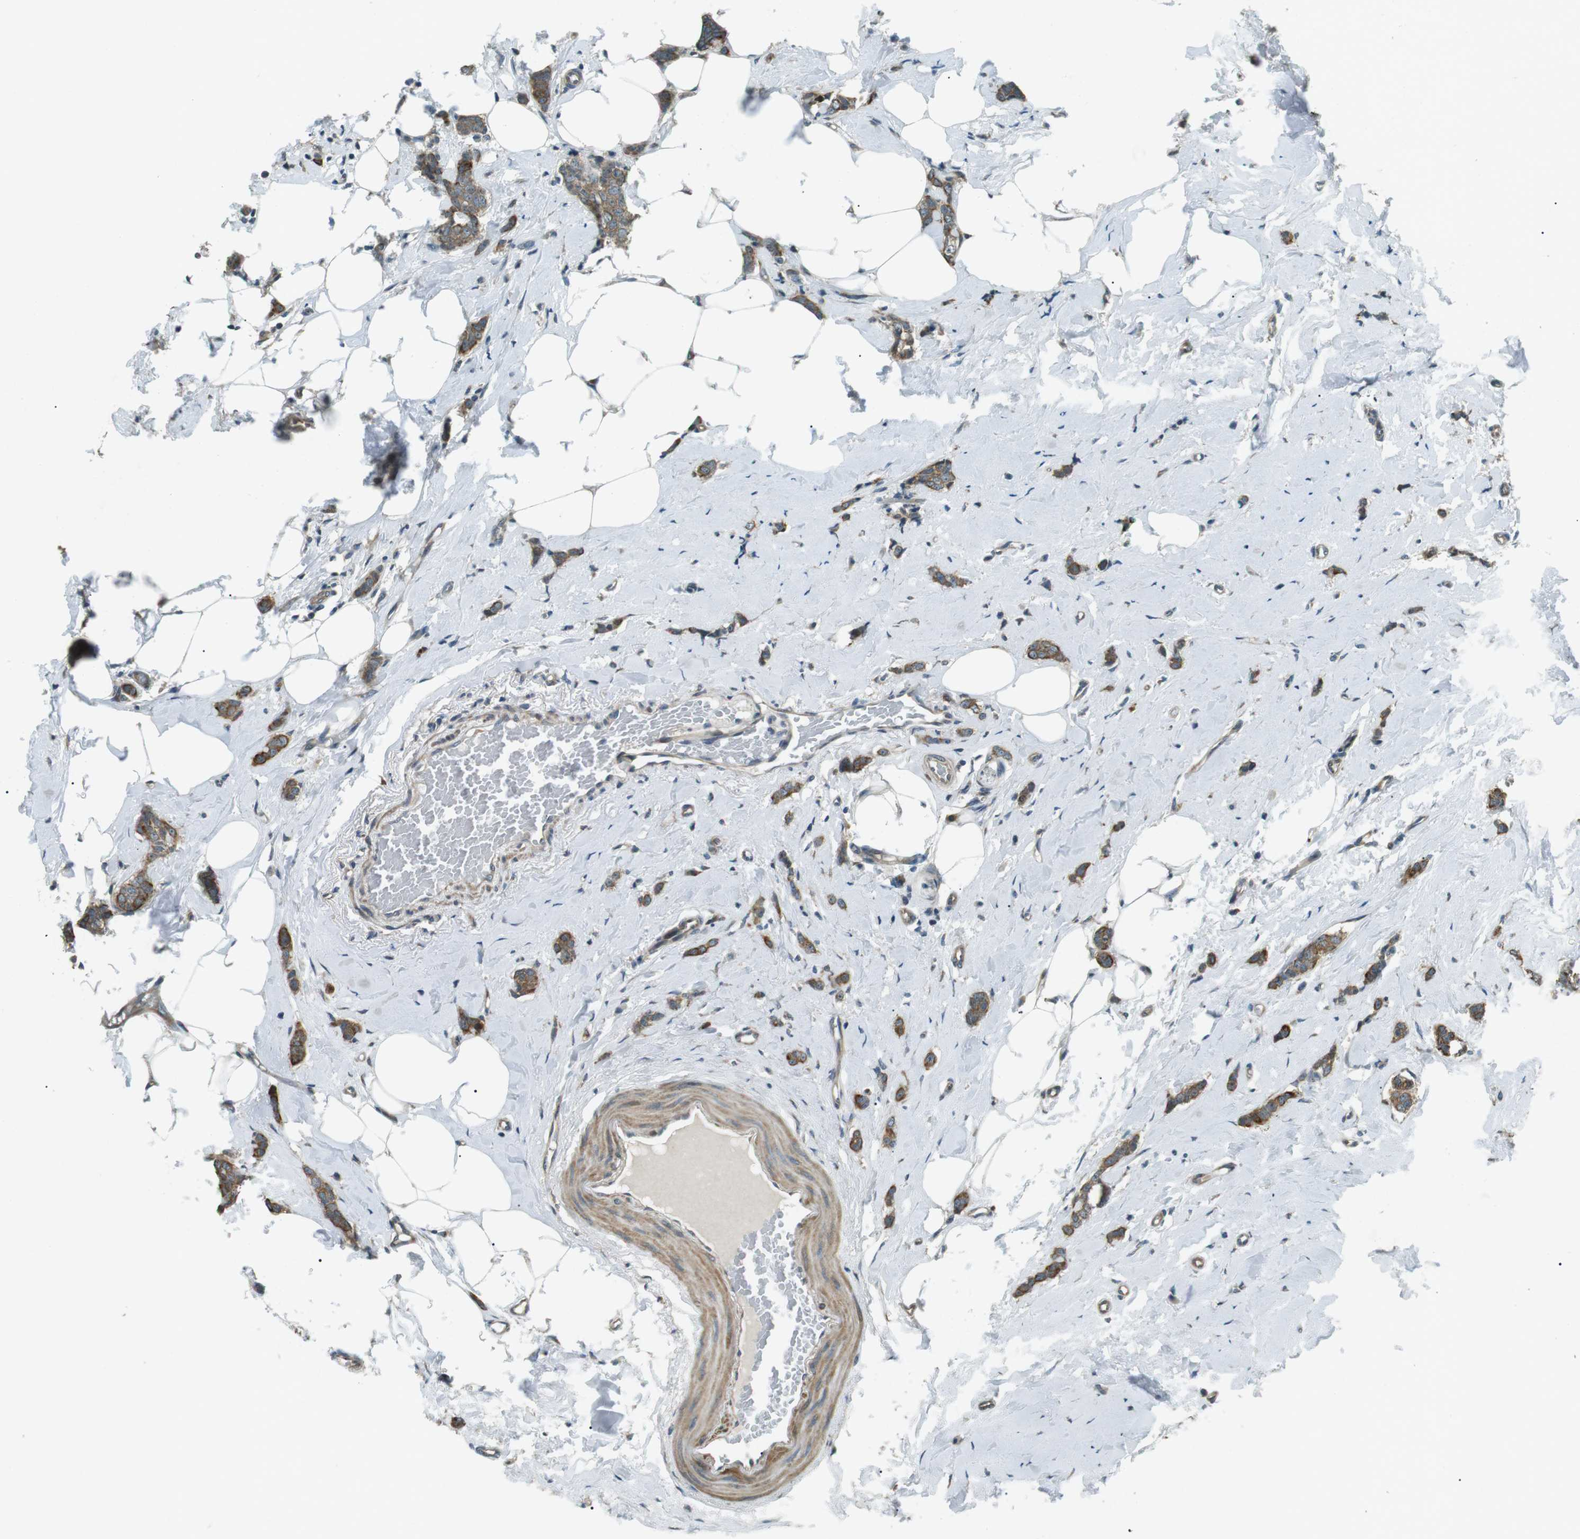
{"staining": {"intensity": "moderate", "quantity": ">75%", "location": "cytoplasmic/membranous"}, "tissue": "breast cancer", "cell_type": "Tumor cells", "image_type": "cancer", "snomed": [{"axis": "morphology", "description": "Lobular carcinoma"}, {"axis": "topography", "description": "Skin"}, {"axis": "topography", "description": "Breast"}], "caption": "This micrograph shows IHC staining of breast cancer, with medium moderate cytoplasmic/membranous positivity in about >75% of tumor cells.", "gene": "TMEM74", "patient": {"sex": "female", "age": 46}}